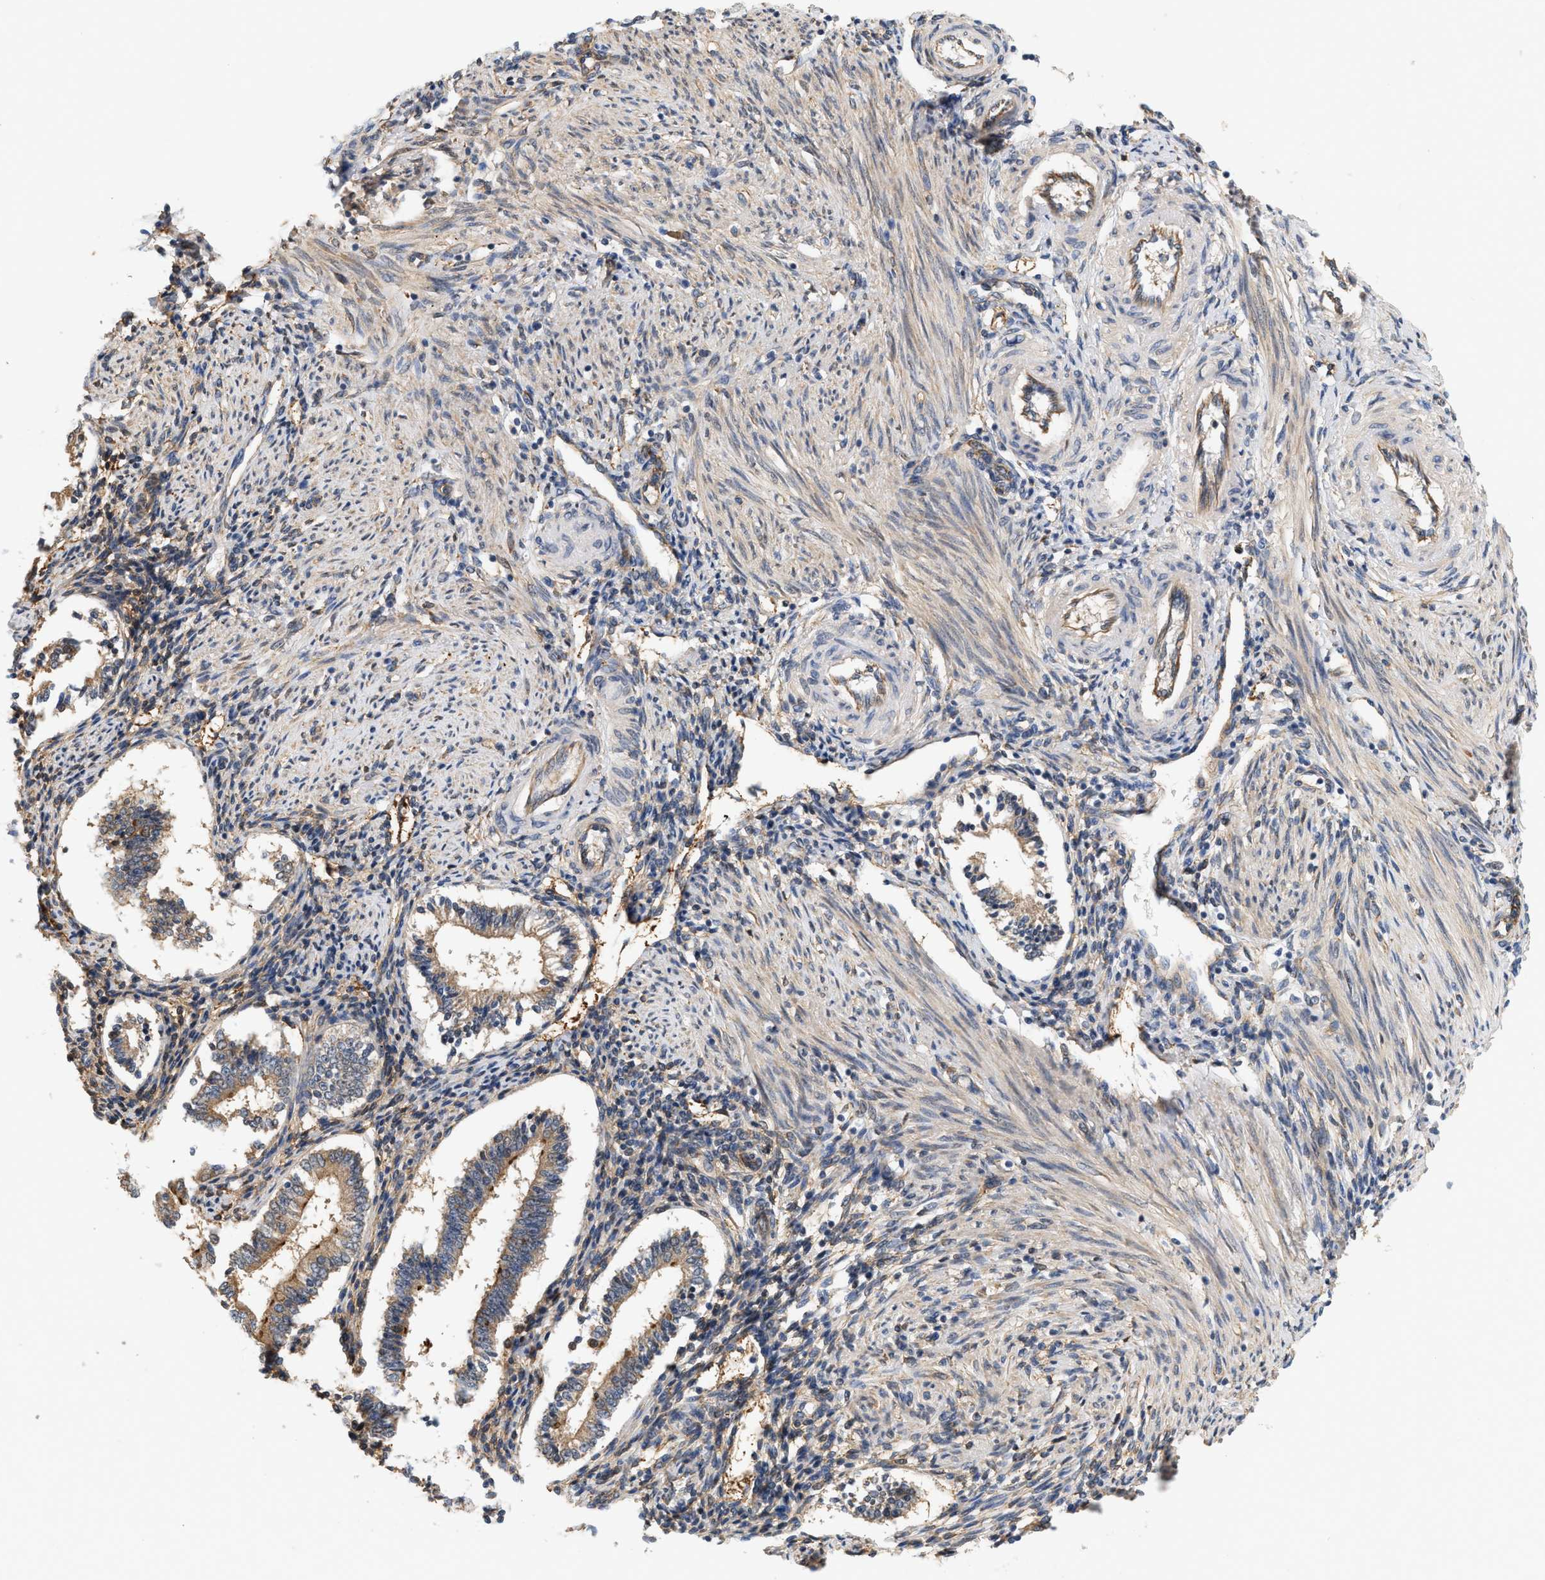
{"staining": {"intensity": "negative", "quantity": "none", "location": "none"}, "tissue": "endometrium", "cell_type": "Cells in endometrial stroma", "image_type": "normal", "snomed": [{"axis": "morphology", "description": "Normal tissue, NOS"}, {"axis": "topography", "description": "Endometrium"}], "caption": "DAB (3,3'-diaminobenzidine) immunohistochemical staining of unremarkable endometrium exhibits no significant expression in cells in endometrial stroma.", "gene": "CTXN1", "patient": {"sex": "female", "age": 42}}